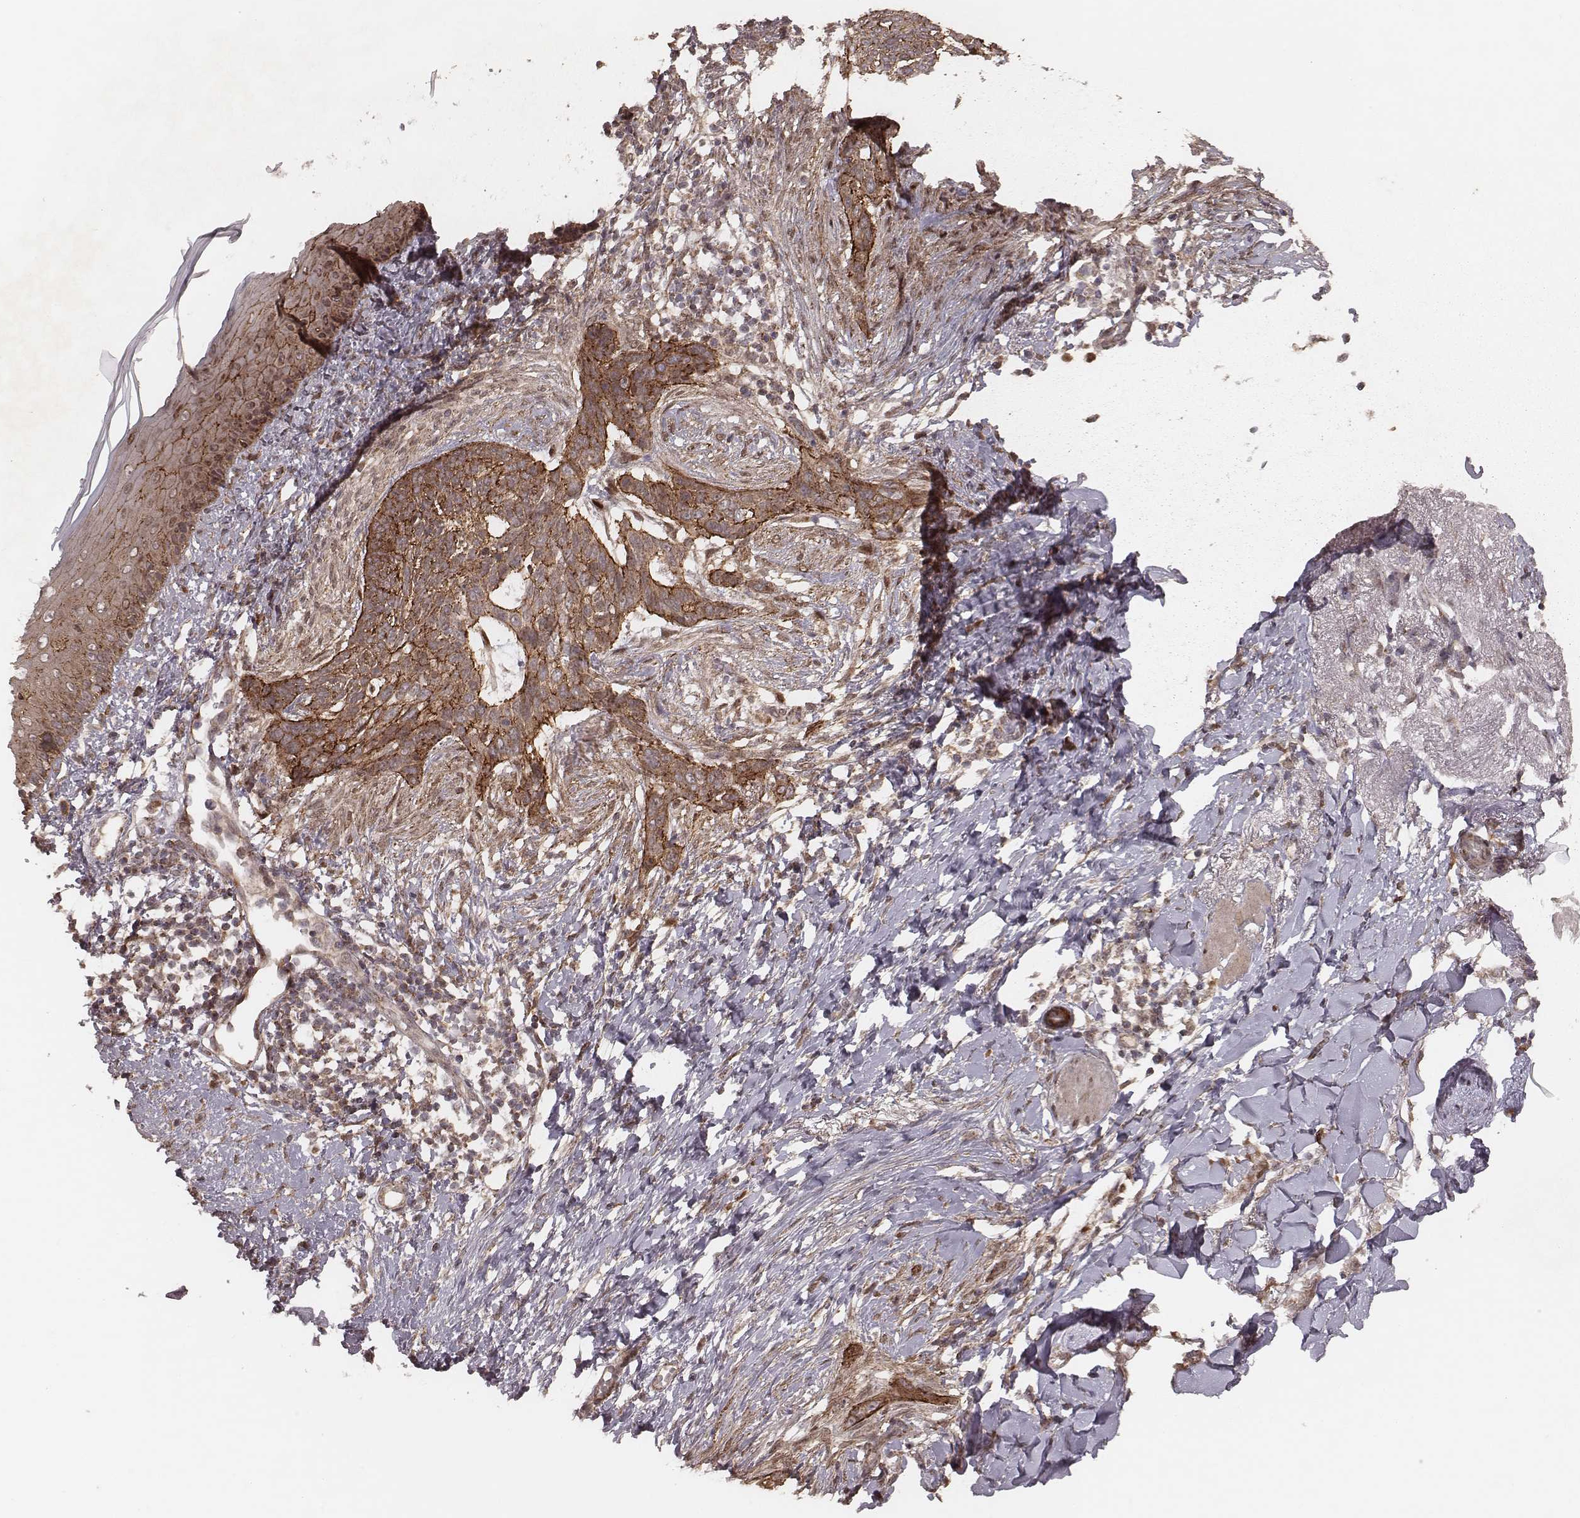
{"staining": {"intensity": "moderate", "quantity": ">75%", "location": "cytoplasmic/membranous"}, "tissue": "skin cancer", "cell_type": "Tumor cells", "image_type": "cancer", "snomed": [{"axis": "morphology", "description": "Normal tissue, NOS"}, {"axis": "morphology", "description": "Basal cell carcinoma"}, {"axis": "topography", "description": "Skin"}], "caption": "Skin basal cell carcinoma was stained to show a protein in brown. There is medium levels of moderate cytoplasmic/membranous positivity in approximately >75% of tumor cells. (DAB (3,3'-diaminobenzidine) IHC with brightfield microscopy, high magnification).", "gene": "NDUFA7", "patient": {"sex": "male", "age": 84}}